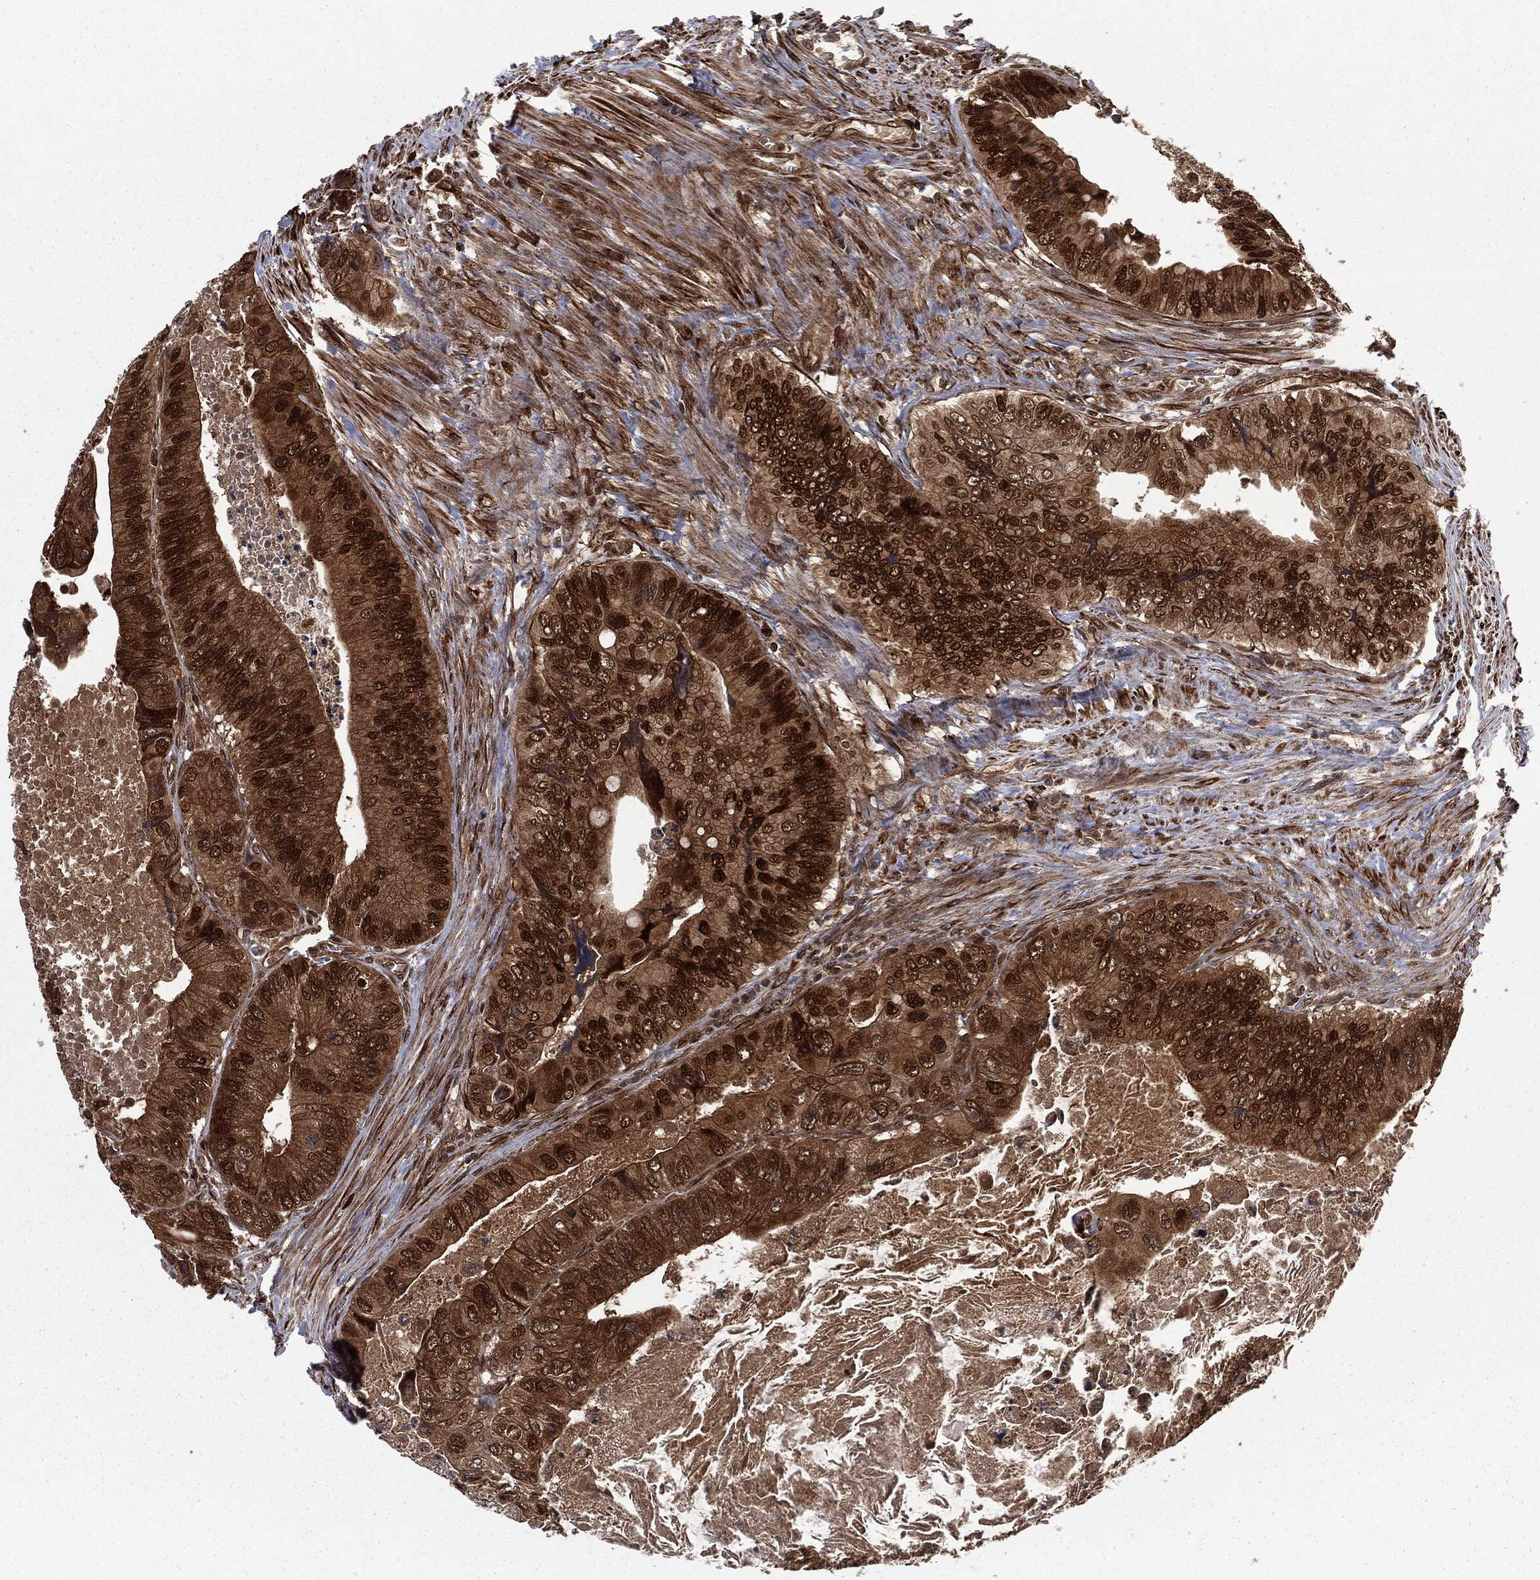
{"staining": {"intensity": "strong", "quantity": ">75%", "location": "cytoplasmic/membranous,nuclear"}, "tissue": "colorectal cancer", "cell_type": "Tumor cells", "image_type": "cancer", "snomed": [{"axis": "morphology", "description": "Adenocarcinoma, NOS"}, {"axis": "topography", "description": "Colon"}], "caption": "Tumor cells reveal high levels of strong cytoplasmic/membranous and nuclear expression in about >75% of cells in human colorectal cancer.", "gene": "RANBP9", "patient": {"sex": "female", "age": 84}}